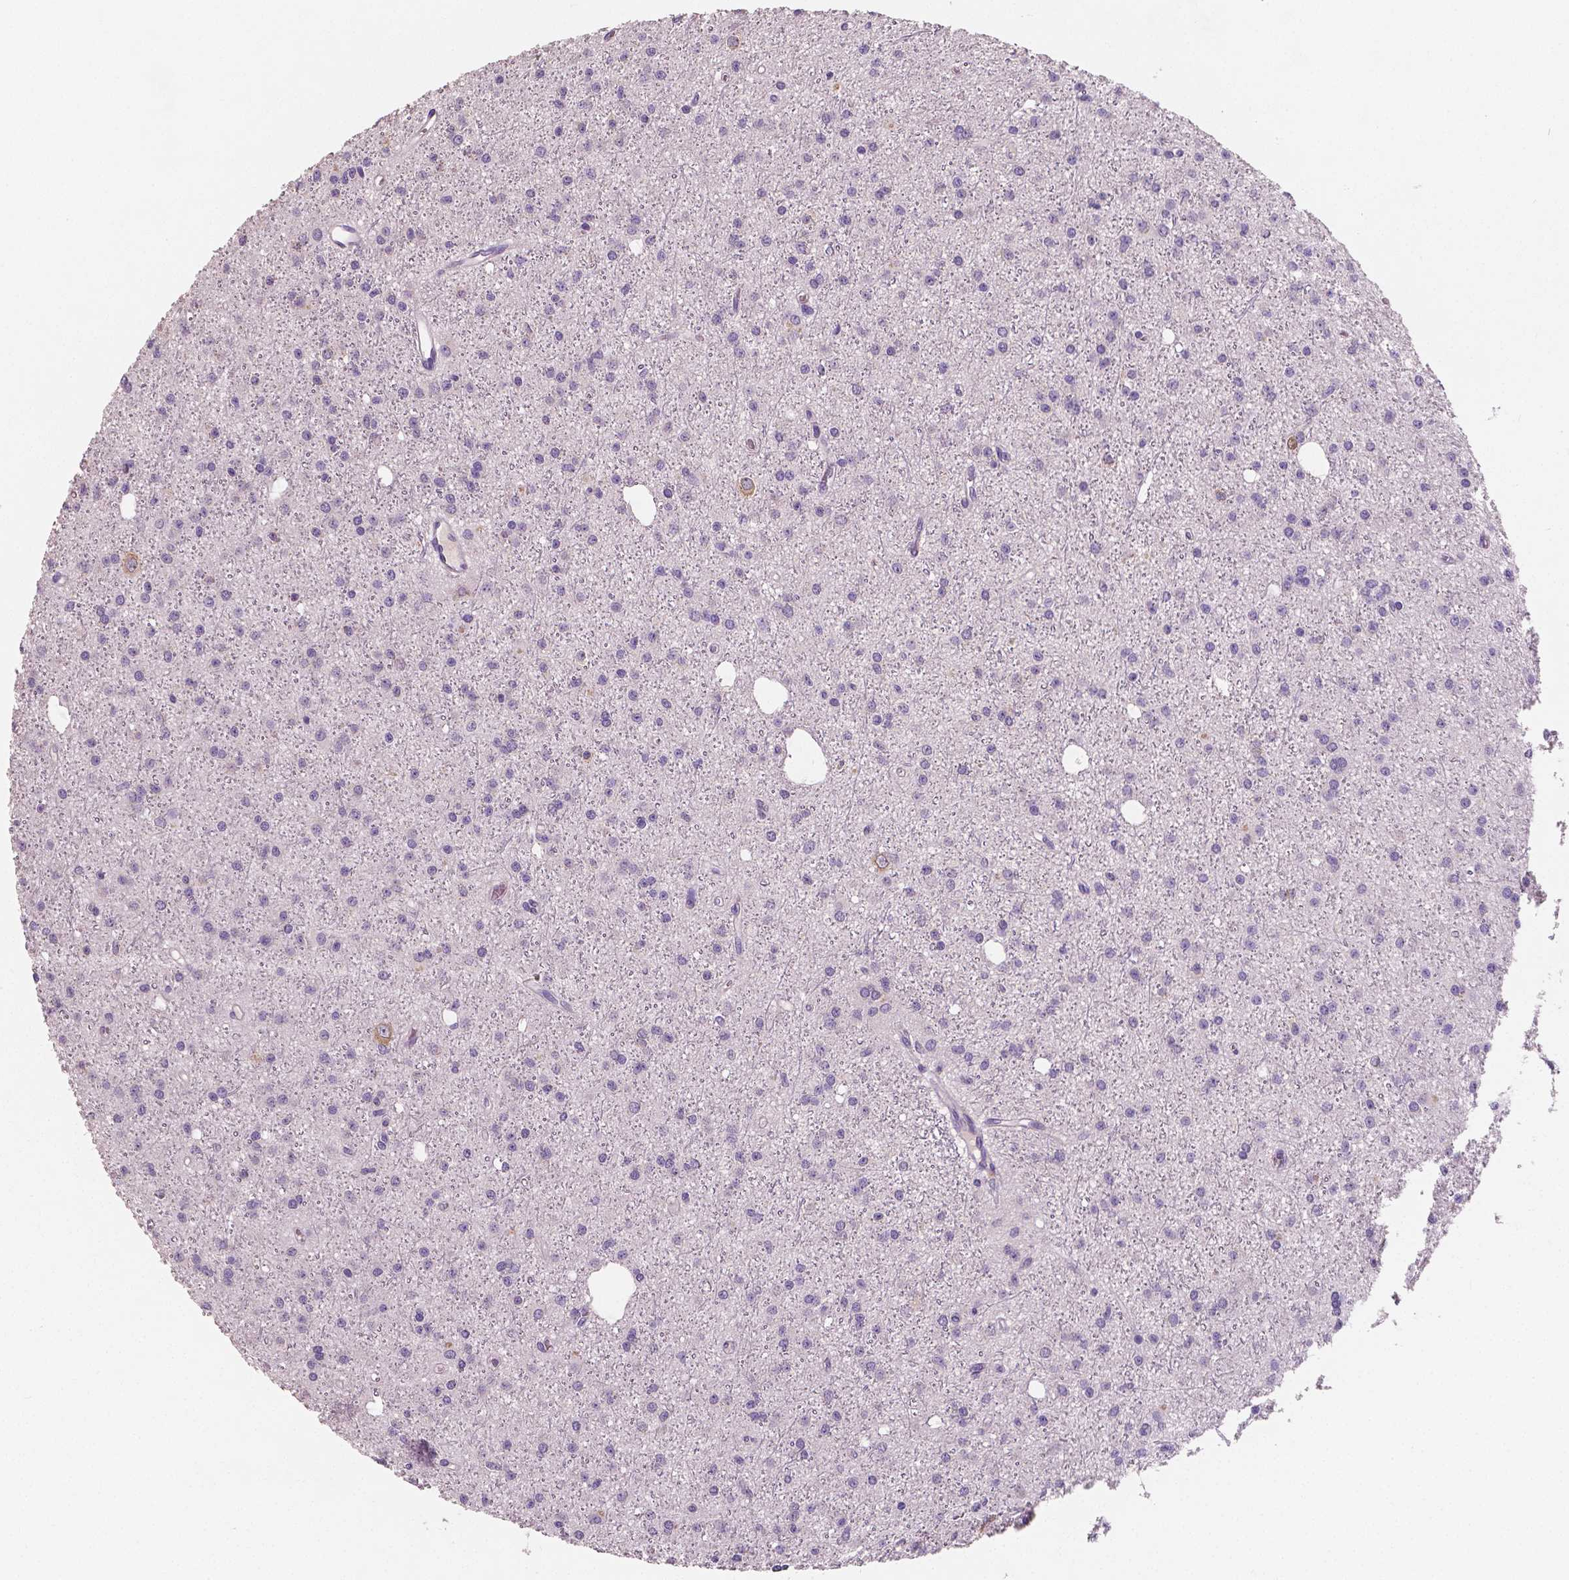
{"staining": {"intensity": "negative", "quantity": "none", "location": "none"}, "tissue": "glioma", "cell_type": "Tumor cells", "image_type": "cancer", "snomed": [{"axis": "morphology", "description": "Glioma, malignant, Low grade"}, {"axis": "topography", "description": "Brain"}], "caption": "Image shows no significant protein positivity in tumor cells of malignant low-grade glioma.", "gene": "LSM14B", "patient": {"sex": "male", "age": 27}}